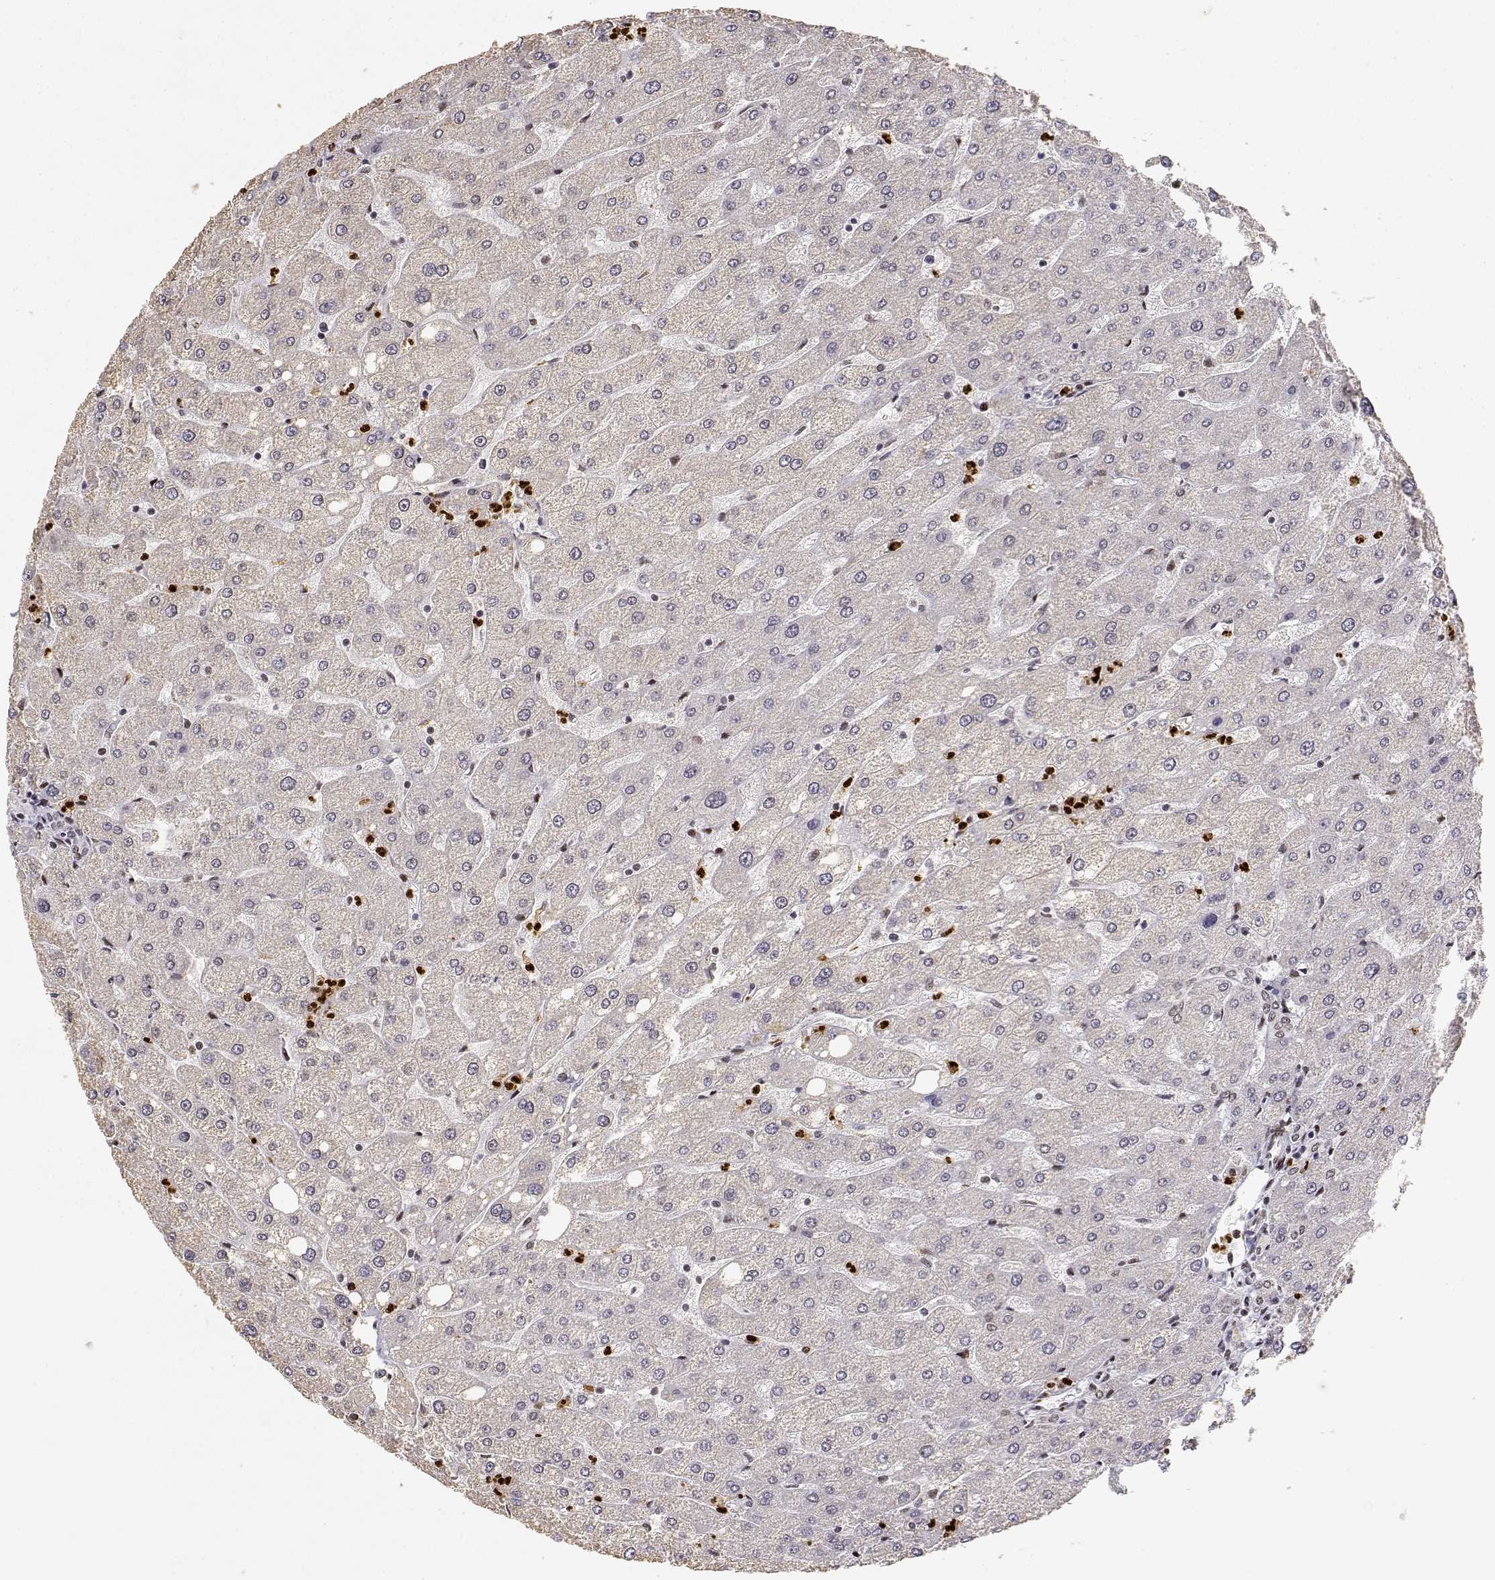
{"staining": {"intensity": "negative", "quantity": "none", "location": "none"}, "tissue": "liver", "cell_type": "Cholangiocytes", "image_type": "normal", "snomed": [{"axis": "morphology", "description": "Normal tissue, NOS"}, {"axis": "topography", "description": "Liver"}], "caption": "A photomicrograph of liver stained for a protein demonstrates no brown staining in cholangiocytes.", "gene": "RSF1", "patient": {"sex": "male", "age": 67}}